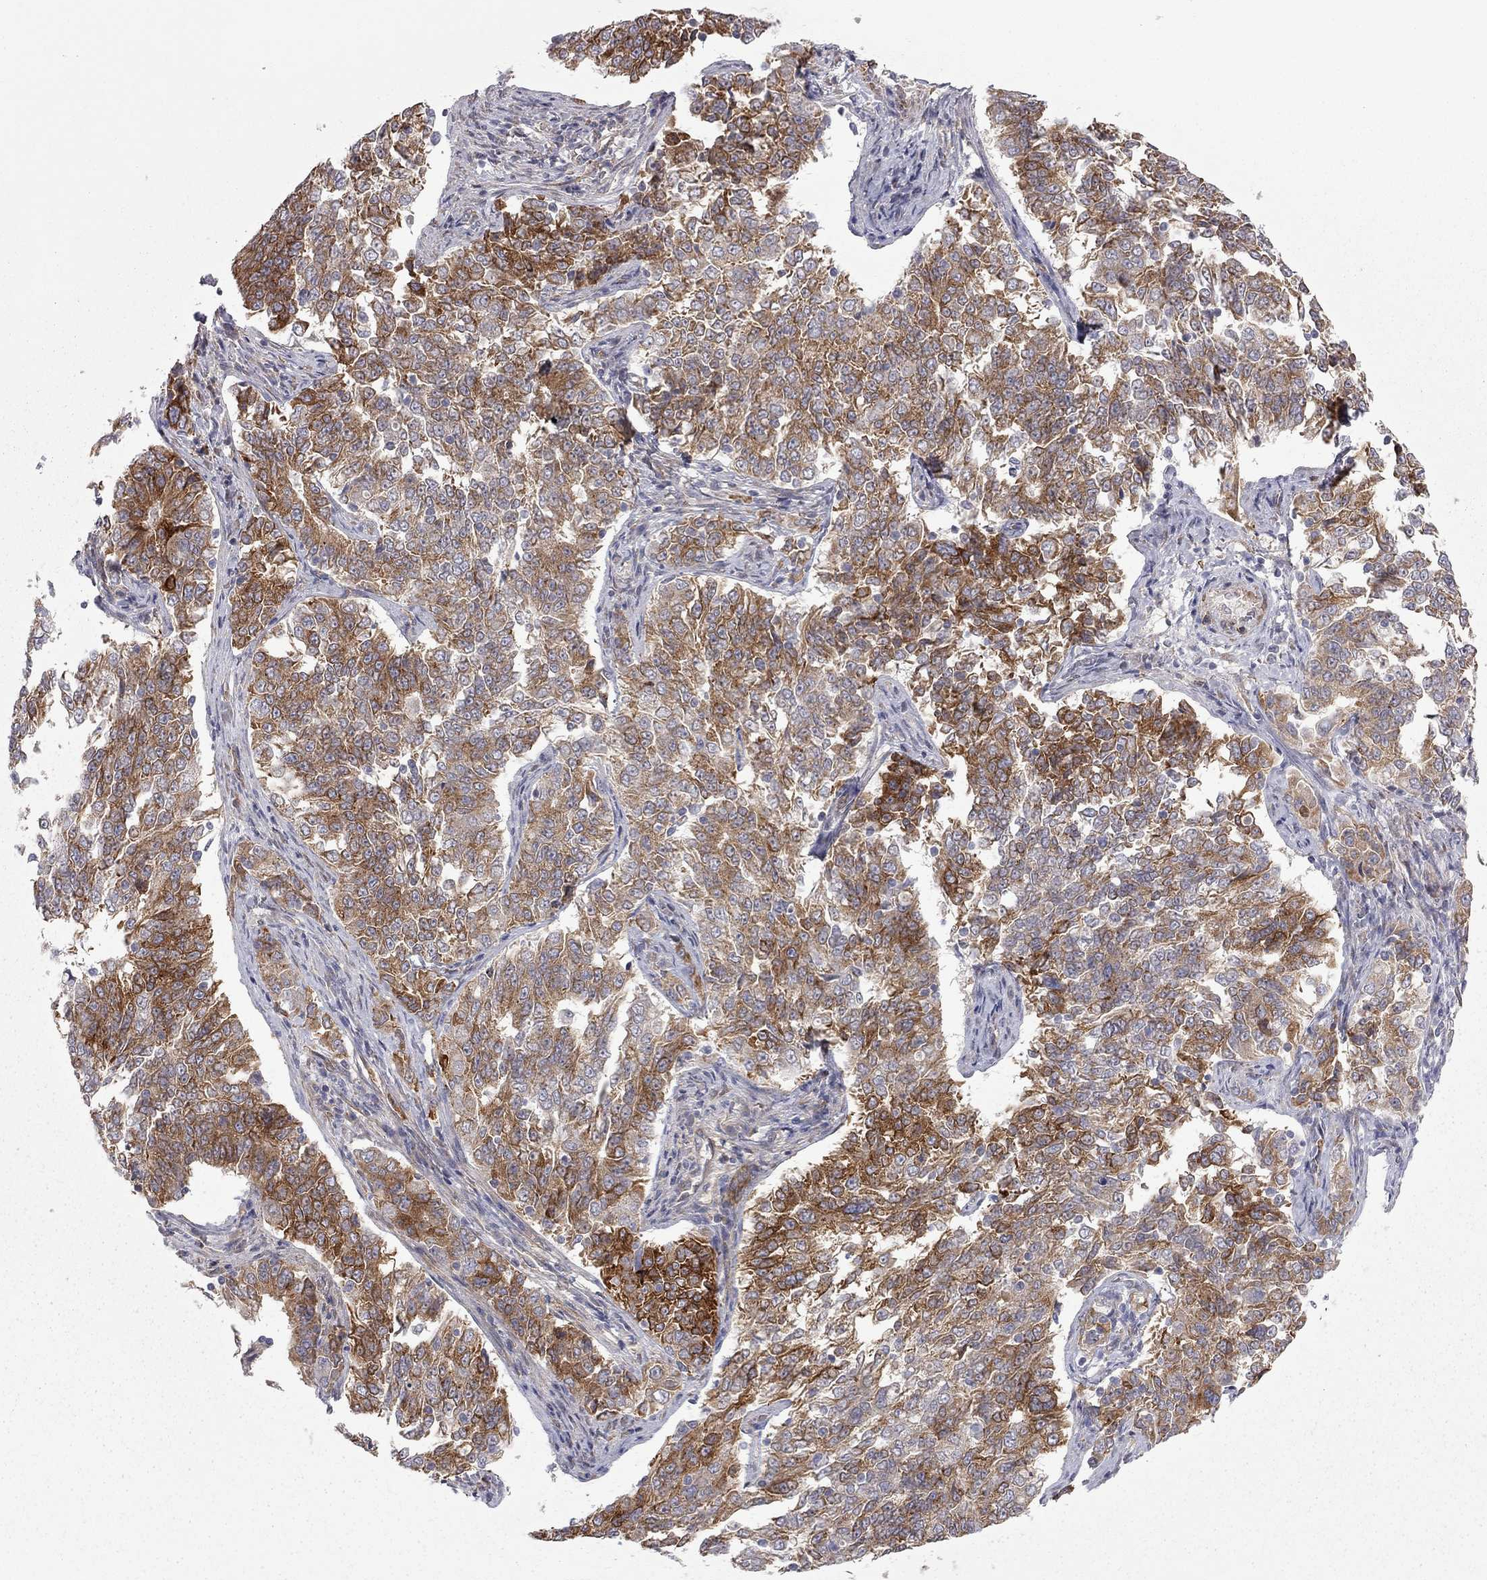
{"staining": {"intensity": "strong", "quantity": ">75%", "location": "cytoplasmic/membranous"}, "tissue": "endometrial cancer", "cell_type": "Tumor cells", "image_type": "cancer", "snomed": [{"axis": "morphology", "description": "Adenocarcinoma, NOS"}, {"axis": "topography", "description": "Endometrium"}], "caption": "IHC histopathology image of human endometrial adenocarcinoma stained for a protein (brown), which exhibits high levels of strong cytoplasmic/membranous expression in approximately >75% of tumor cells.", "gene": "EXOC3L2", "patient": {"sex": "female", "age": 43}}